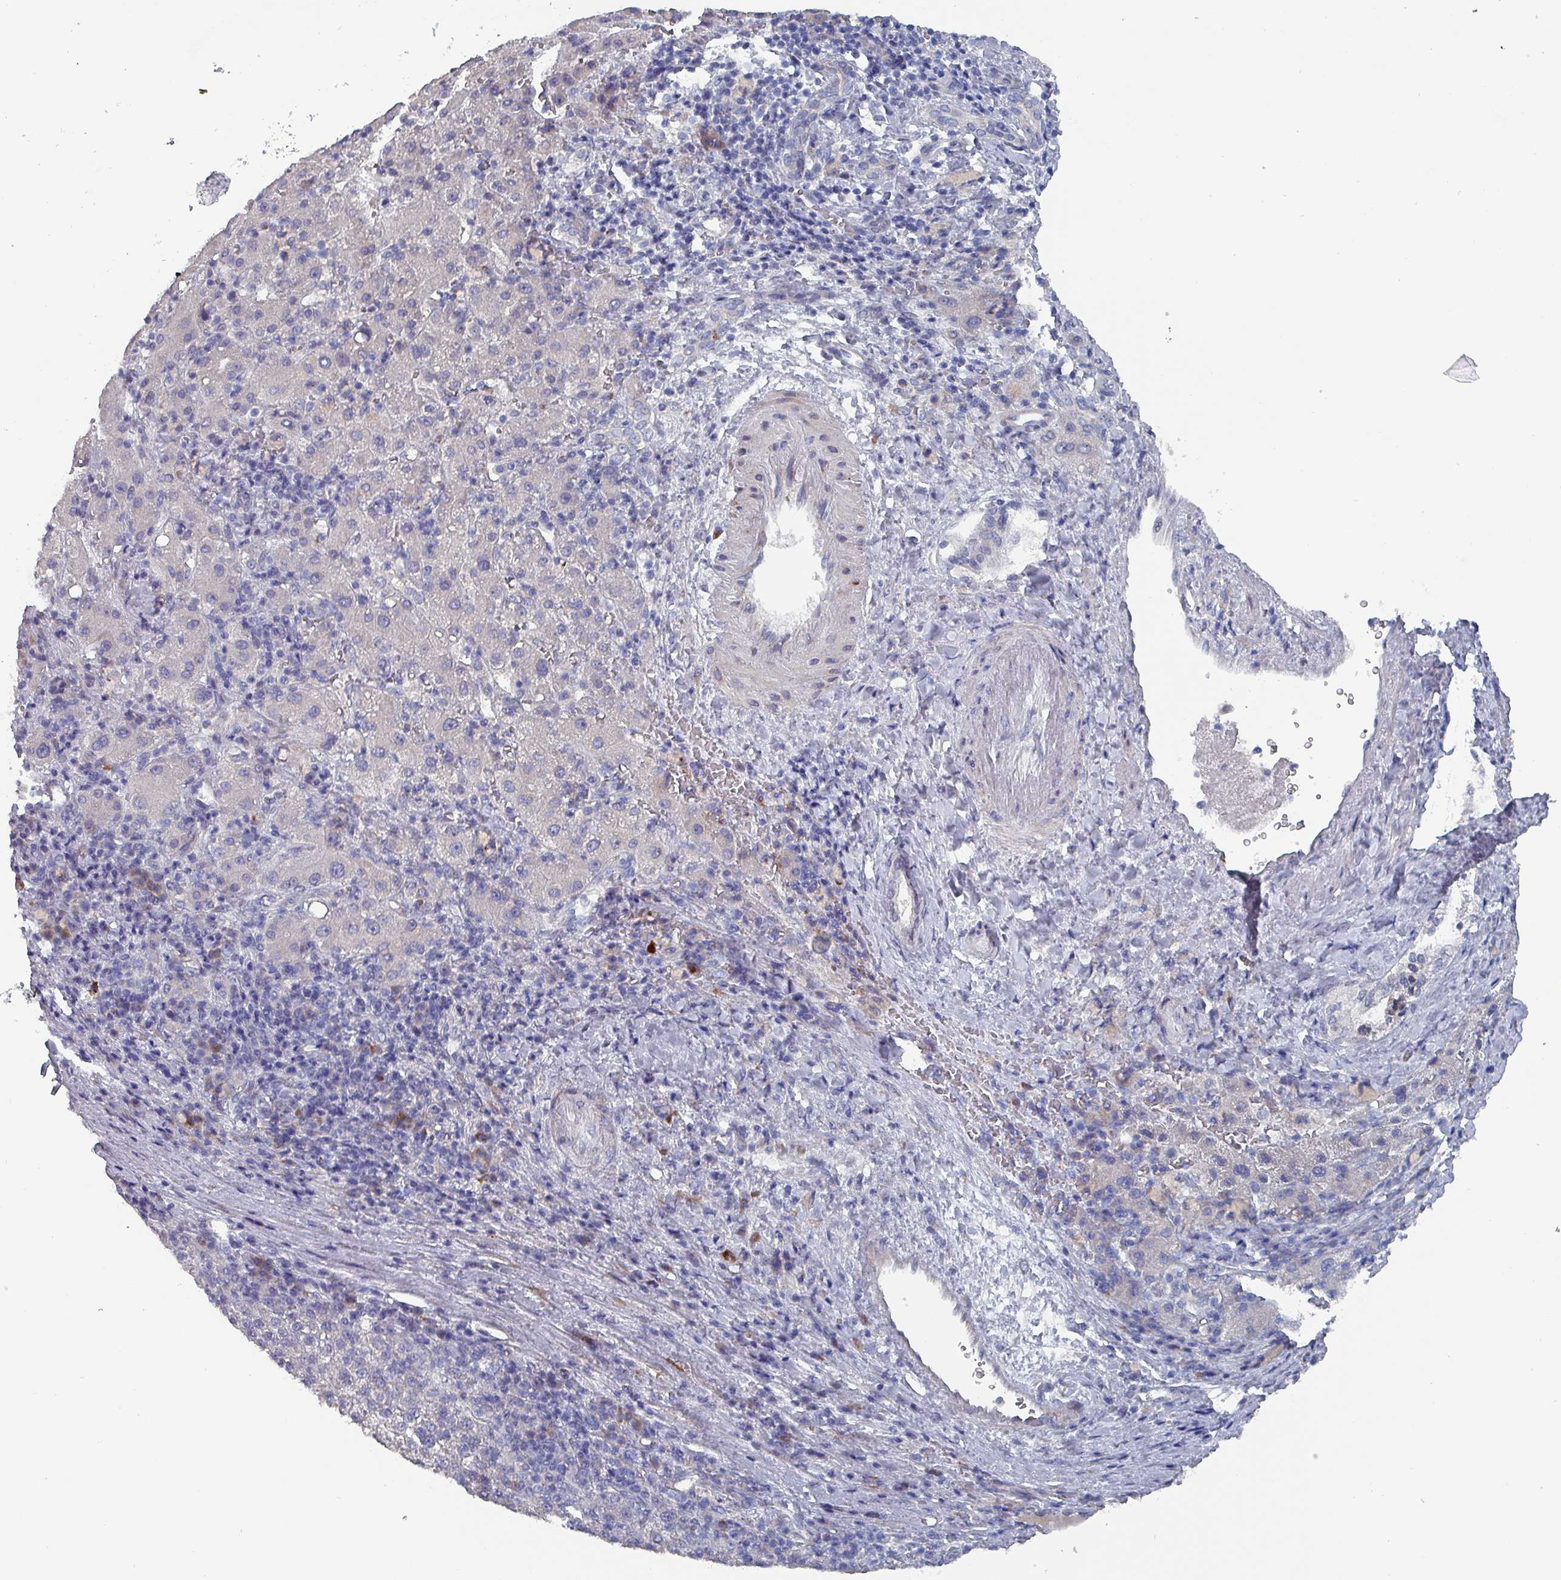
{"staining": {"intensity": "negative", "quantity": "none", "location": "none"}, "tissue": "liver cancer", "cell_type": "Tumor cells", "image_type": "cancer", "snomed": [{"axis": "morphology", "description": "Carcinoma, Hepatocellular, NOS"}, {"axis": "topography", "description": "Liver"}], "caption": "Immunohistochemical staining of liver cancer (hepatocellular carcinoma) exhibits no significant expression in tumor cells. (Immunohistochemistry (ihc), brightfield microscopy, high magnification).", "gene": "DRD5", "patient": {"sex": "female", "age": 58}}